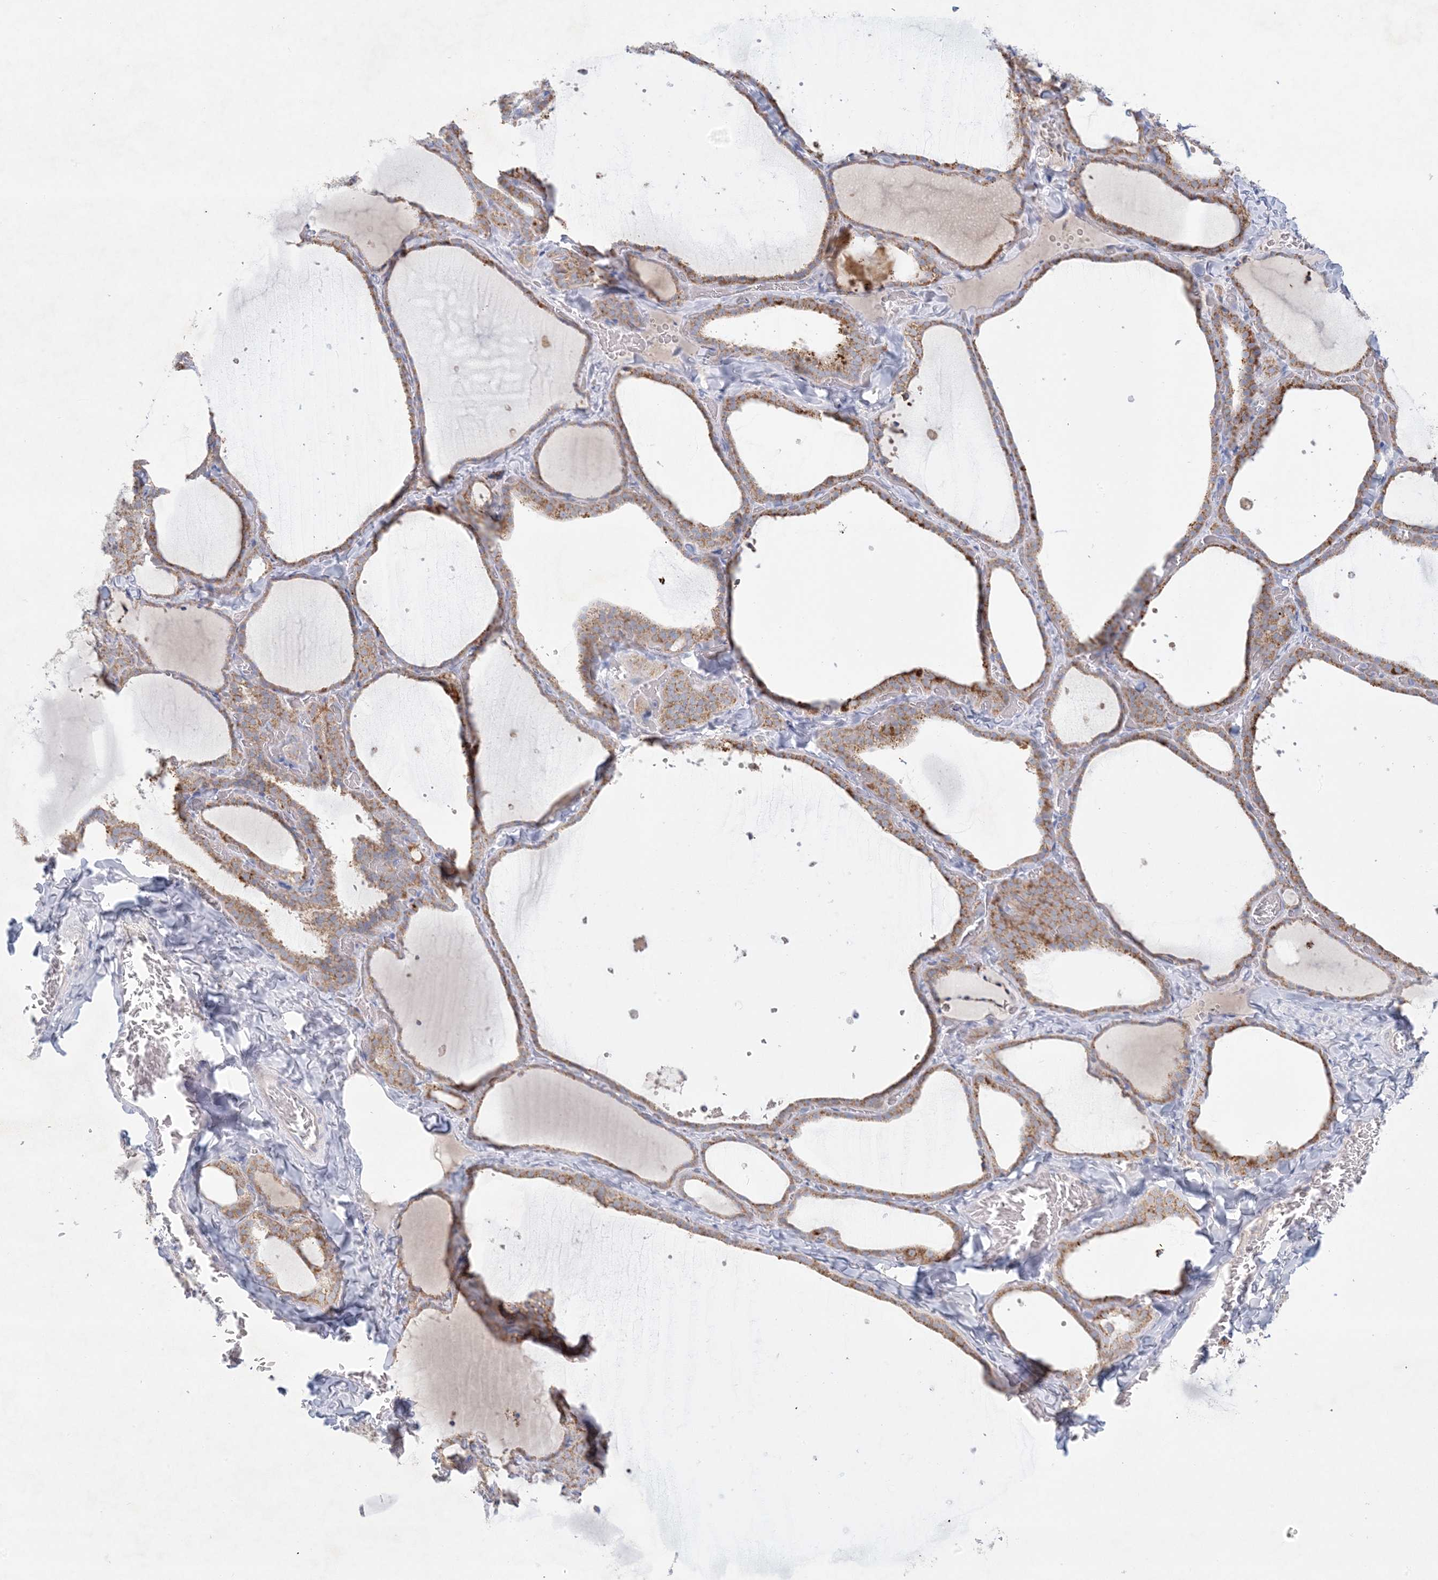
{"staining": {"intensity": "moderate", "quantity": ">75%", "location": "cytoplasmic/membranous"}, "tissue": "thyroid gland", "cell_type": "Glandular cells", "image_type": "normal", "snomed": [{"axis": "morphology", "description": "Normal tissue, NOS"}, {"axis": "topography", "description": "Thyroid gland"}], "caption": "High-magnification brightfield microscopy of benign thyroid gland stained with DAB (3,3'-diaminobenzidine) (brown) and counterstained with hematoxylin (blue). glandular cells exhibit moderate cytoplasmic/membranous expression is appreciated in approximately>75% of cells.", "gene": "KCTD6", "patient": {"sex": "female", "age": 22}}